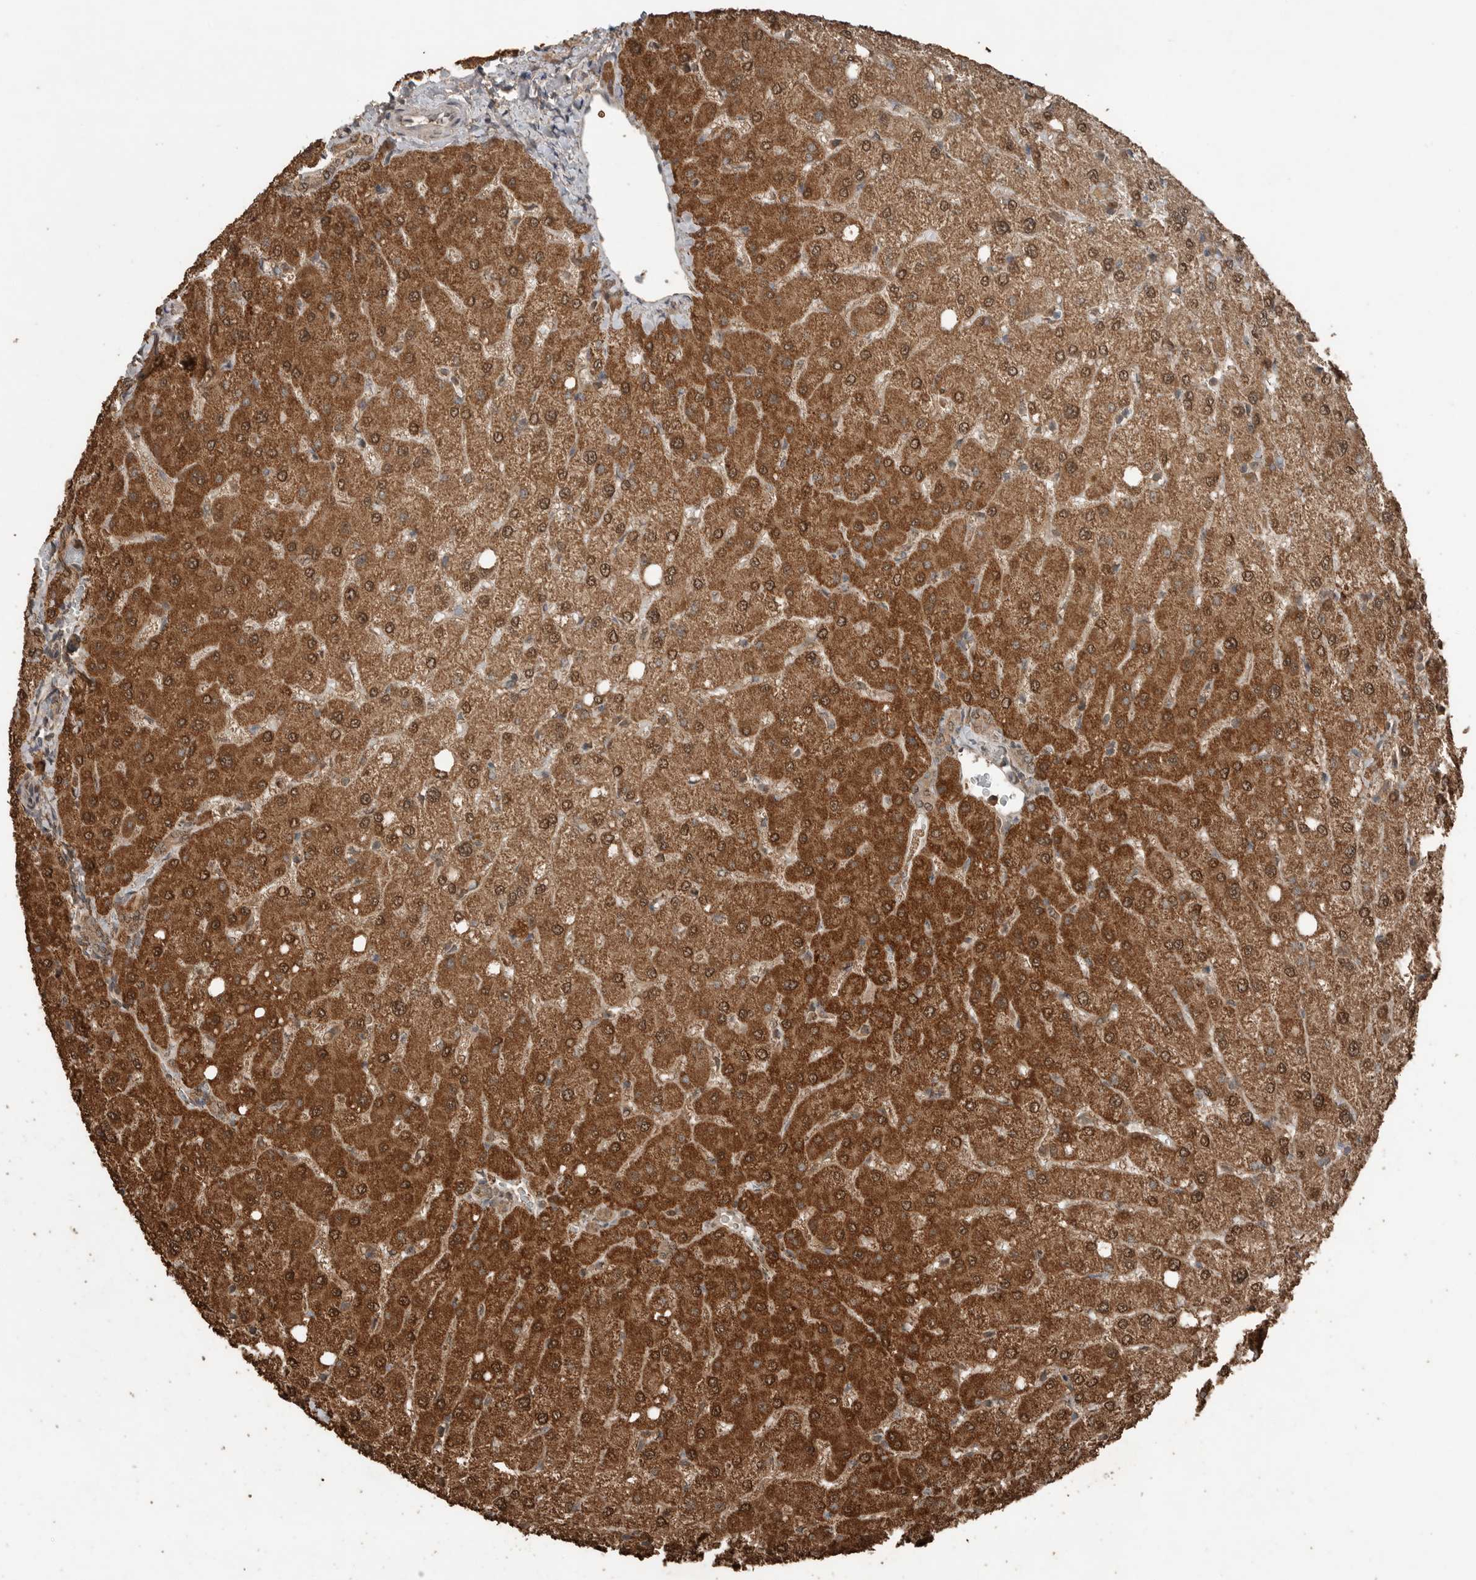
{"staining": {"intensity": "moderate", "quantity": ">75%", "location": "cytoplasmic/membranous,nuclear"}, "tissue": "liver", "cell_type": "Cholangiocytes", "image_type": "normal", "snomed": [{"axis": "morphology", "description": "Normal tissue, NOS"}, {"axis": "topography", "description": "Liver"}], "caption": "Human liver stained with a brown dye displays moderate cytoplasmic/membranous,nuclear positive expression in about >75% of cholangiocytes.", "gene": "BLZF1", "patient": {"sex": "female", "age": 54}}